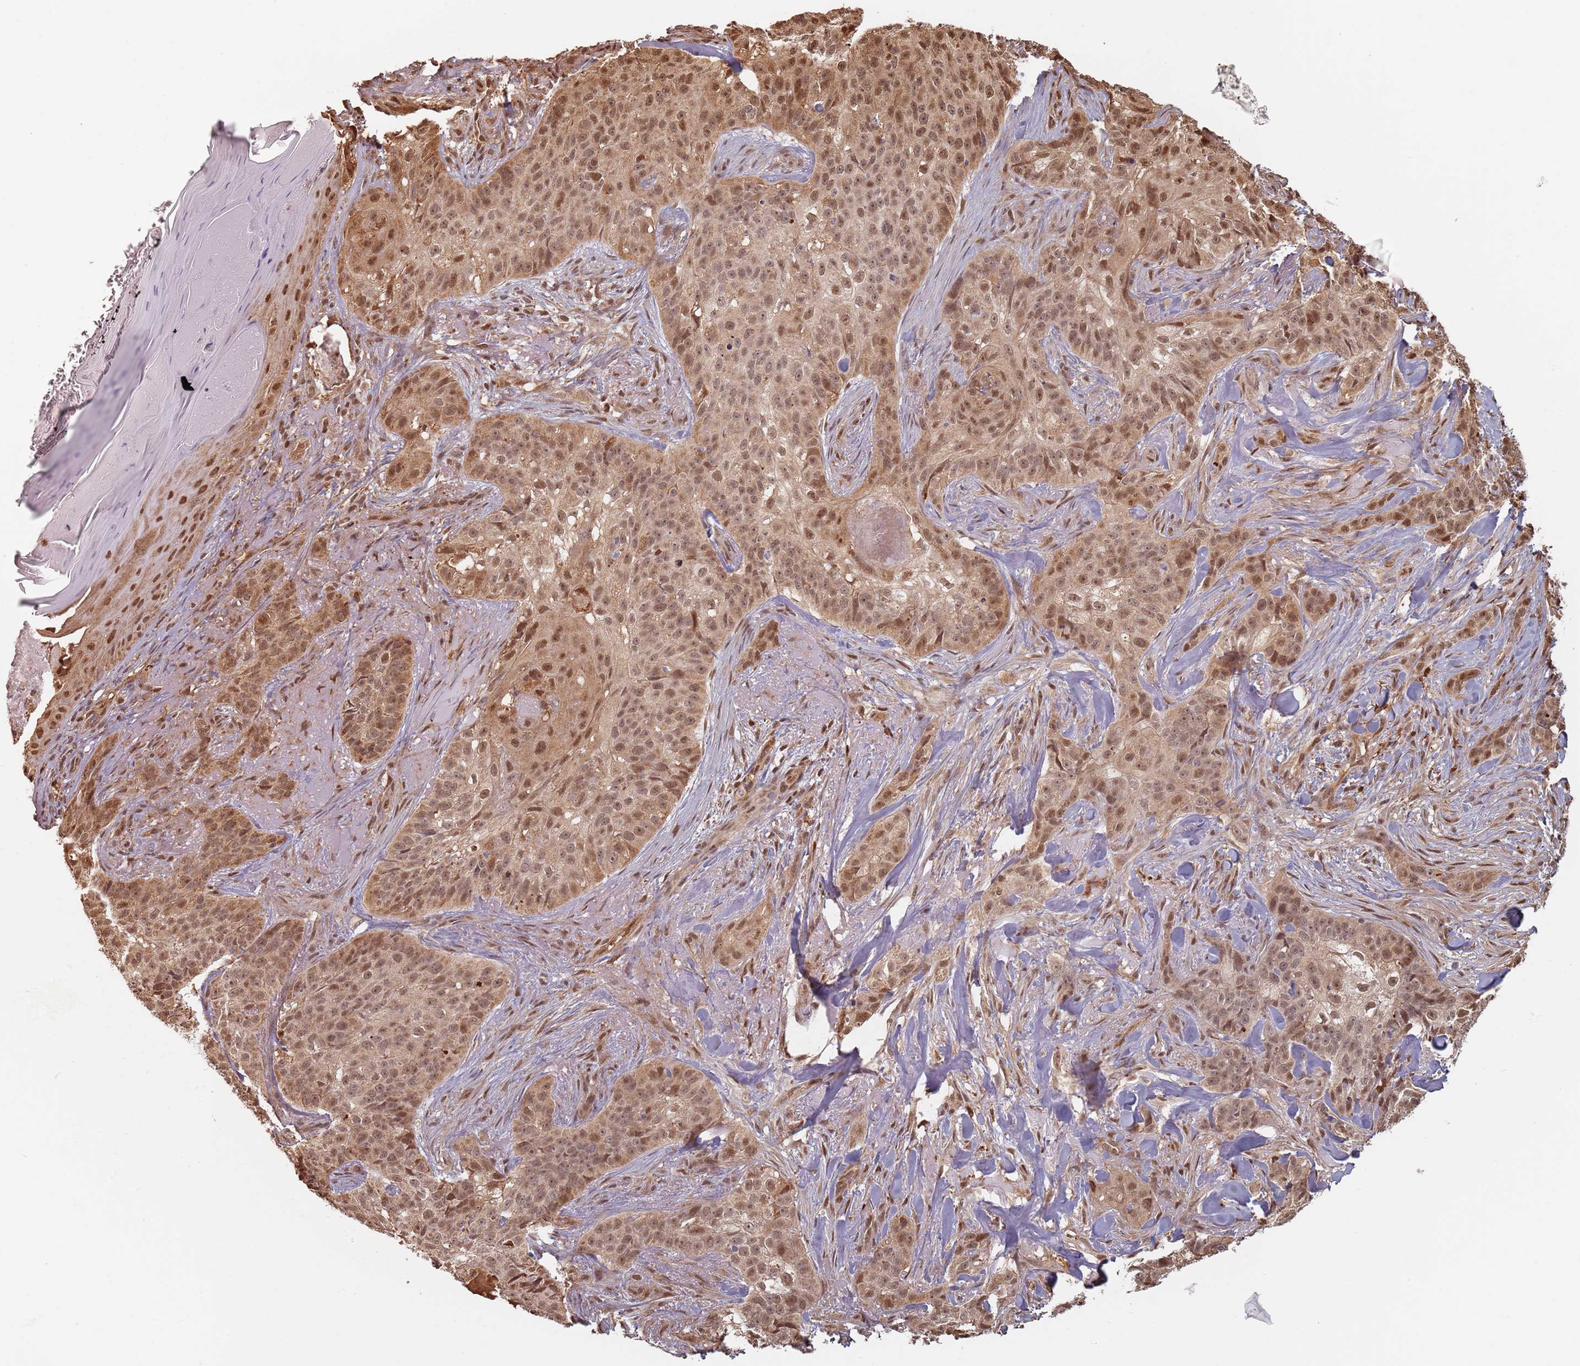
{"staining": {"intensity": "moderate", "quantity": ">75%", "location": "cytoplasmic/membranous,nuclear"}, "tissue": "skin cancer", "cell_type": "Tumor cells", "image_type": "cancer", "snomed": [{"axis": "morphology", "description": "Basal cell carcinoma"}, {"axis": "topography", "description": "Skin"}], "caption": "Immunohistochemistry of skin cancer demonstrates medium levels of moderate cytoplasmic/membranous and nuclear expression in approximately >75% of tumor cells. Immunohistochemistry stains the protein in brown and the nuclei are stained blue.", "gene": "PLSCR5", "patient": {"sex": "female", "age": 92}}